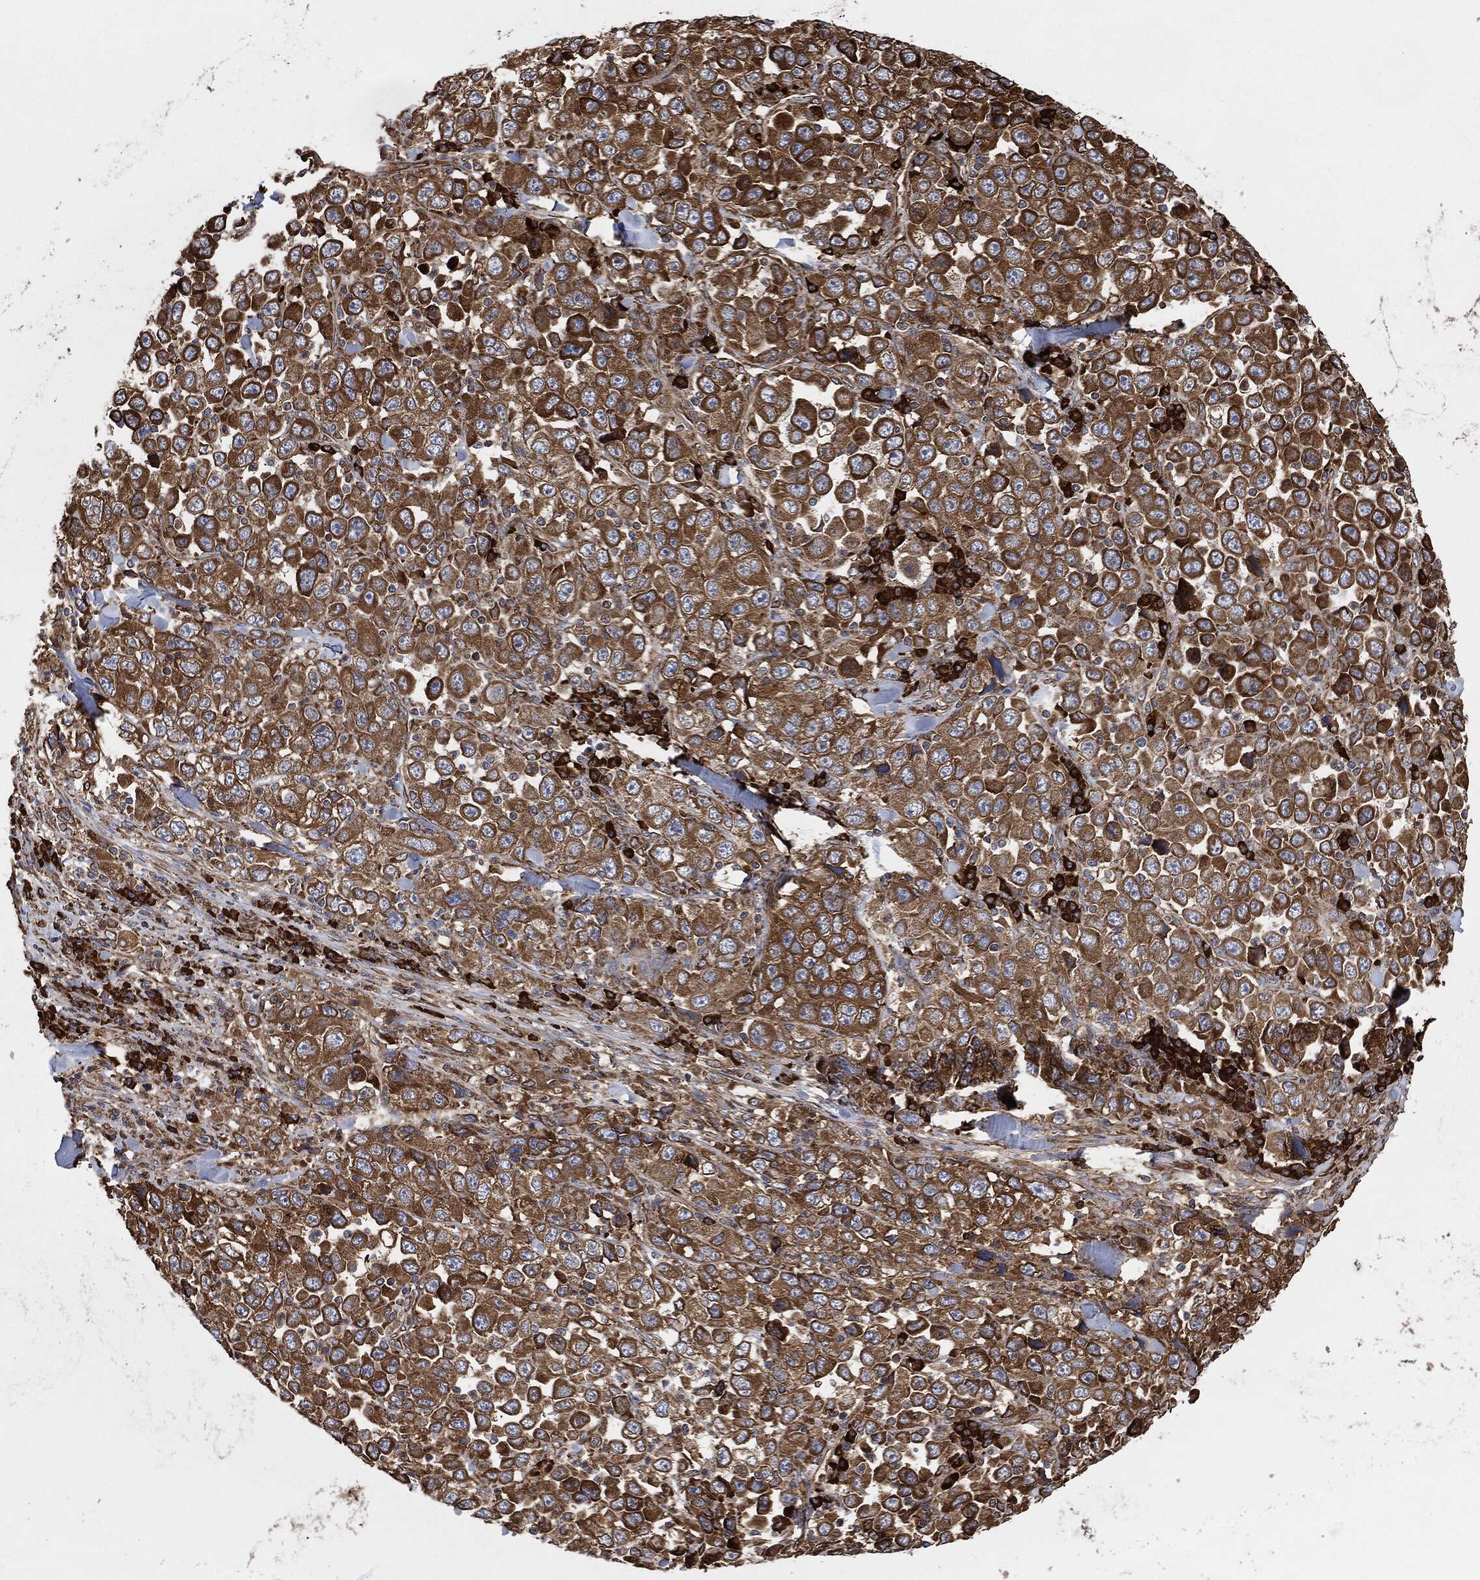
{"staining": {"intensity": "strong", "quantity": ">75%", "location": "cytoplasmic/membranous"}, "tissue": "stomach cancer", "cell_type": "Tumor cells", "image_type": "cancer", "snomed": [{"axis": "morphology", "description": "Normal tissue, NOS"}, {"axis": "morphology", "description": "Adenocarcinoma, NOS"}, {"axis": "topography", "description": "Stomach, upper"}, {"axis": "topography", "description": "Stomach"}], "caption": "A brown stain shows strong cytoplasmic/membranous expression of a protein in adenocarcinoma (stomach) tumor cells.", "gene": "AMFR", "patient": {"sex": "male", "age": 59}}